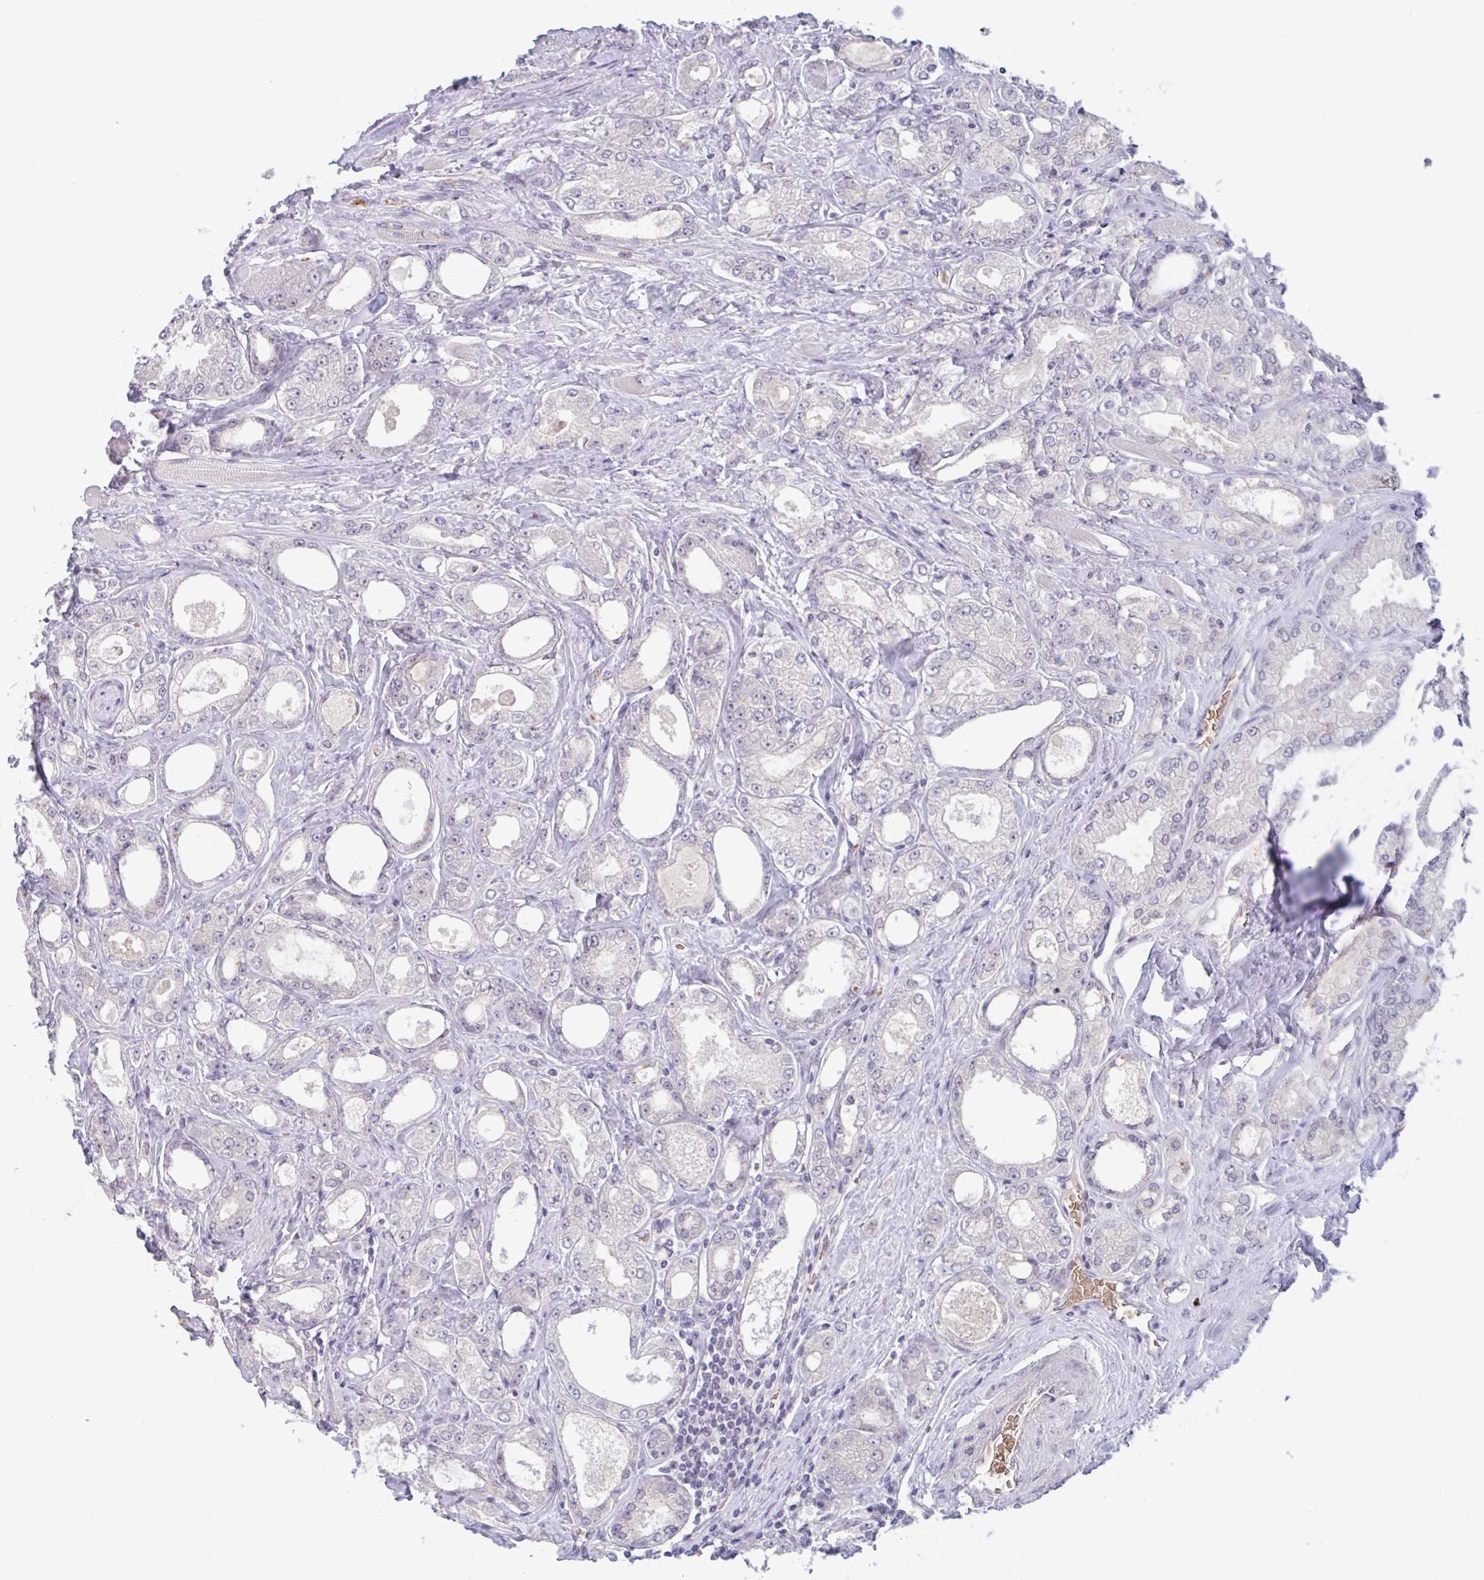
{"staining": {"intensity": "negative", "quantity": "none", "location": "none"}, "tissue": "prostate cancer", "cell_type": "Tumor cells", "image_type": "cancer", "snomed": [{"axis": "morphology", "description": "Adenocarcinoma, High grade"}, {"axis": "topography", "description": "Prostate"}], "caption": "This is a image of immunohistochemistry (IHC) staining of prostate cancer, which shows no positivity in tumor cells.", "gene": "RHAG", "patient": {"sex": "male", "age": 68}}